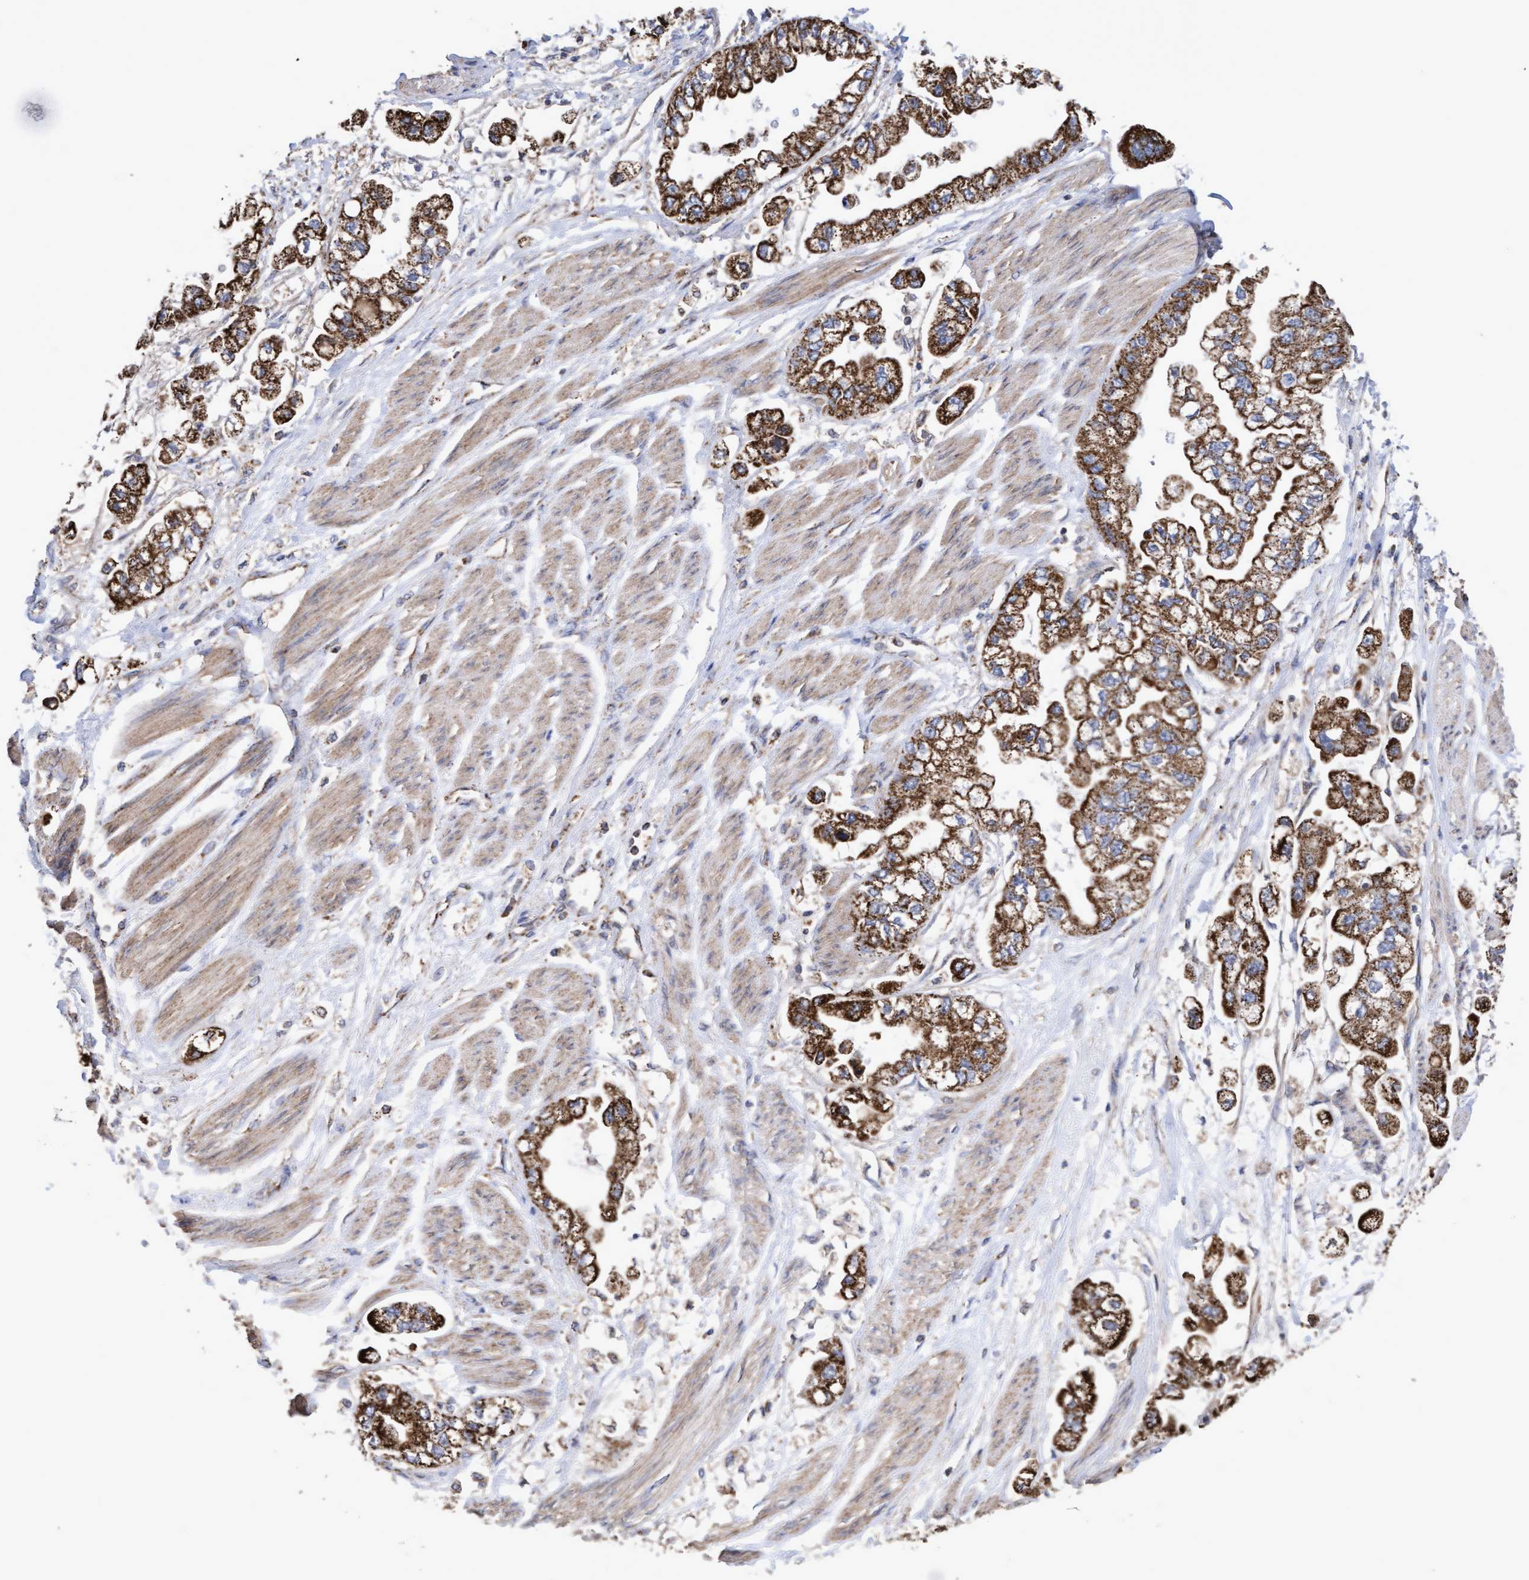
{"staining": {"intensity": "strong", "quantity": ">75%", "location": "cytoplasmic/membranous"}, "tissue": "stomach cancer", "cell_type": "Tumor cells", "image_type": "cancer", "snomed": [{"axis": "morphology", "description": "Normal tissue, NOS"}, {"axis": "morphology", "description": "Adenocarcinoma, NOS"}, {"axis": "topography", "description": "Stomach"}], "caption": "A photomicrograph showing strong cytoplasmic/membranous staining in about >75% of tumor cells in stomach adenocarcinoma, as visualized by brown immunohistochemical staining.", "gene": "COBL", "patient": {"sex": "male", "age": 62}}